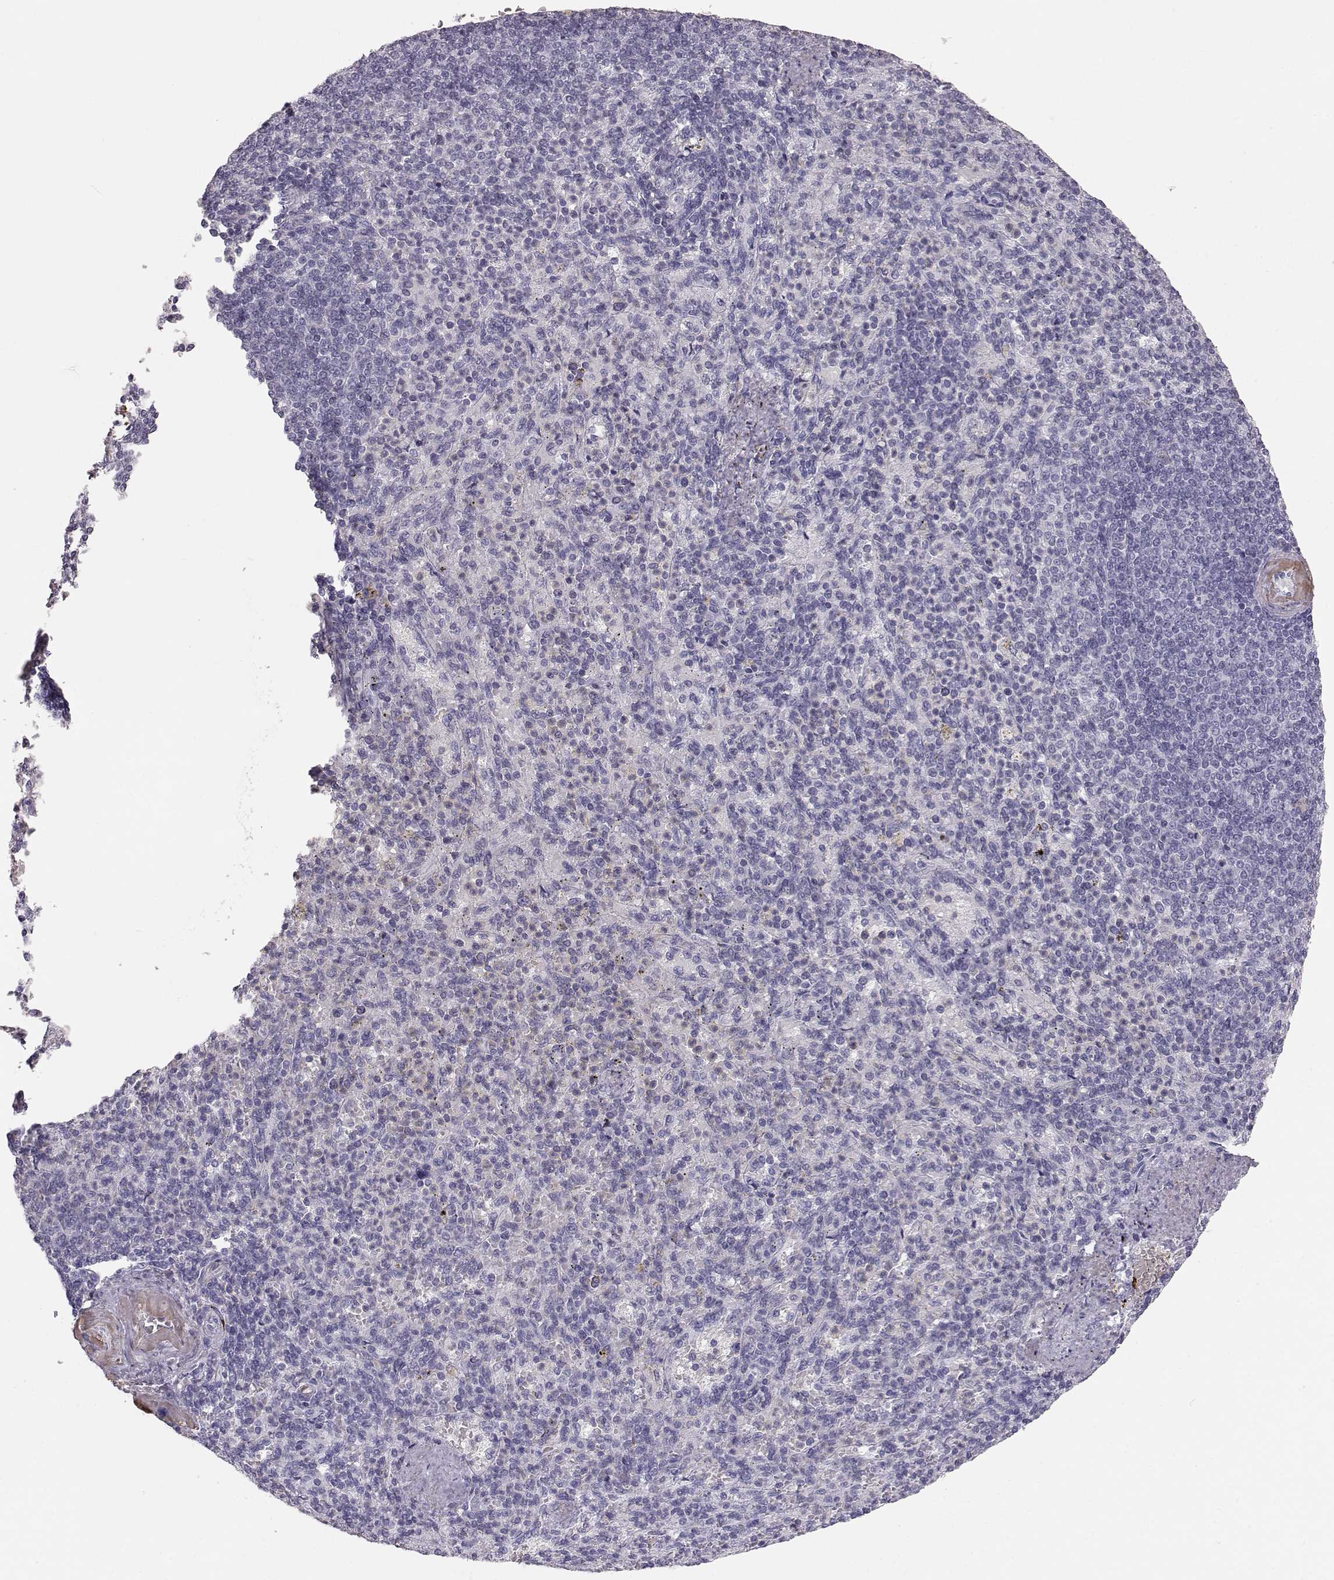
{"staining": {"intensity": "negative", "quantity": "none", "location": "none"}, "tissue": "spleen", "cell_type": "Cells in red pulp", "image_type": "normal", "snomed": [{"axis": "morphology", "description": "Normal tissue, NOS"}, {"axis": "topography", "description": "Spleen"}], "caption": "This is a image of IHC staining of unremarkable spleen, which shows no expression in cells in red pulp. (DAB immunohistochemistry with hematoxylin counter stain).", "gene": "KRTAP16", "patient": {"sex": "female", "age": 74}}